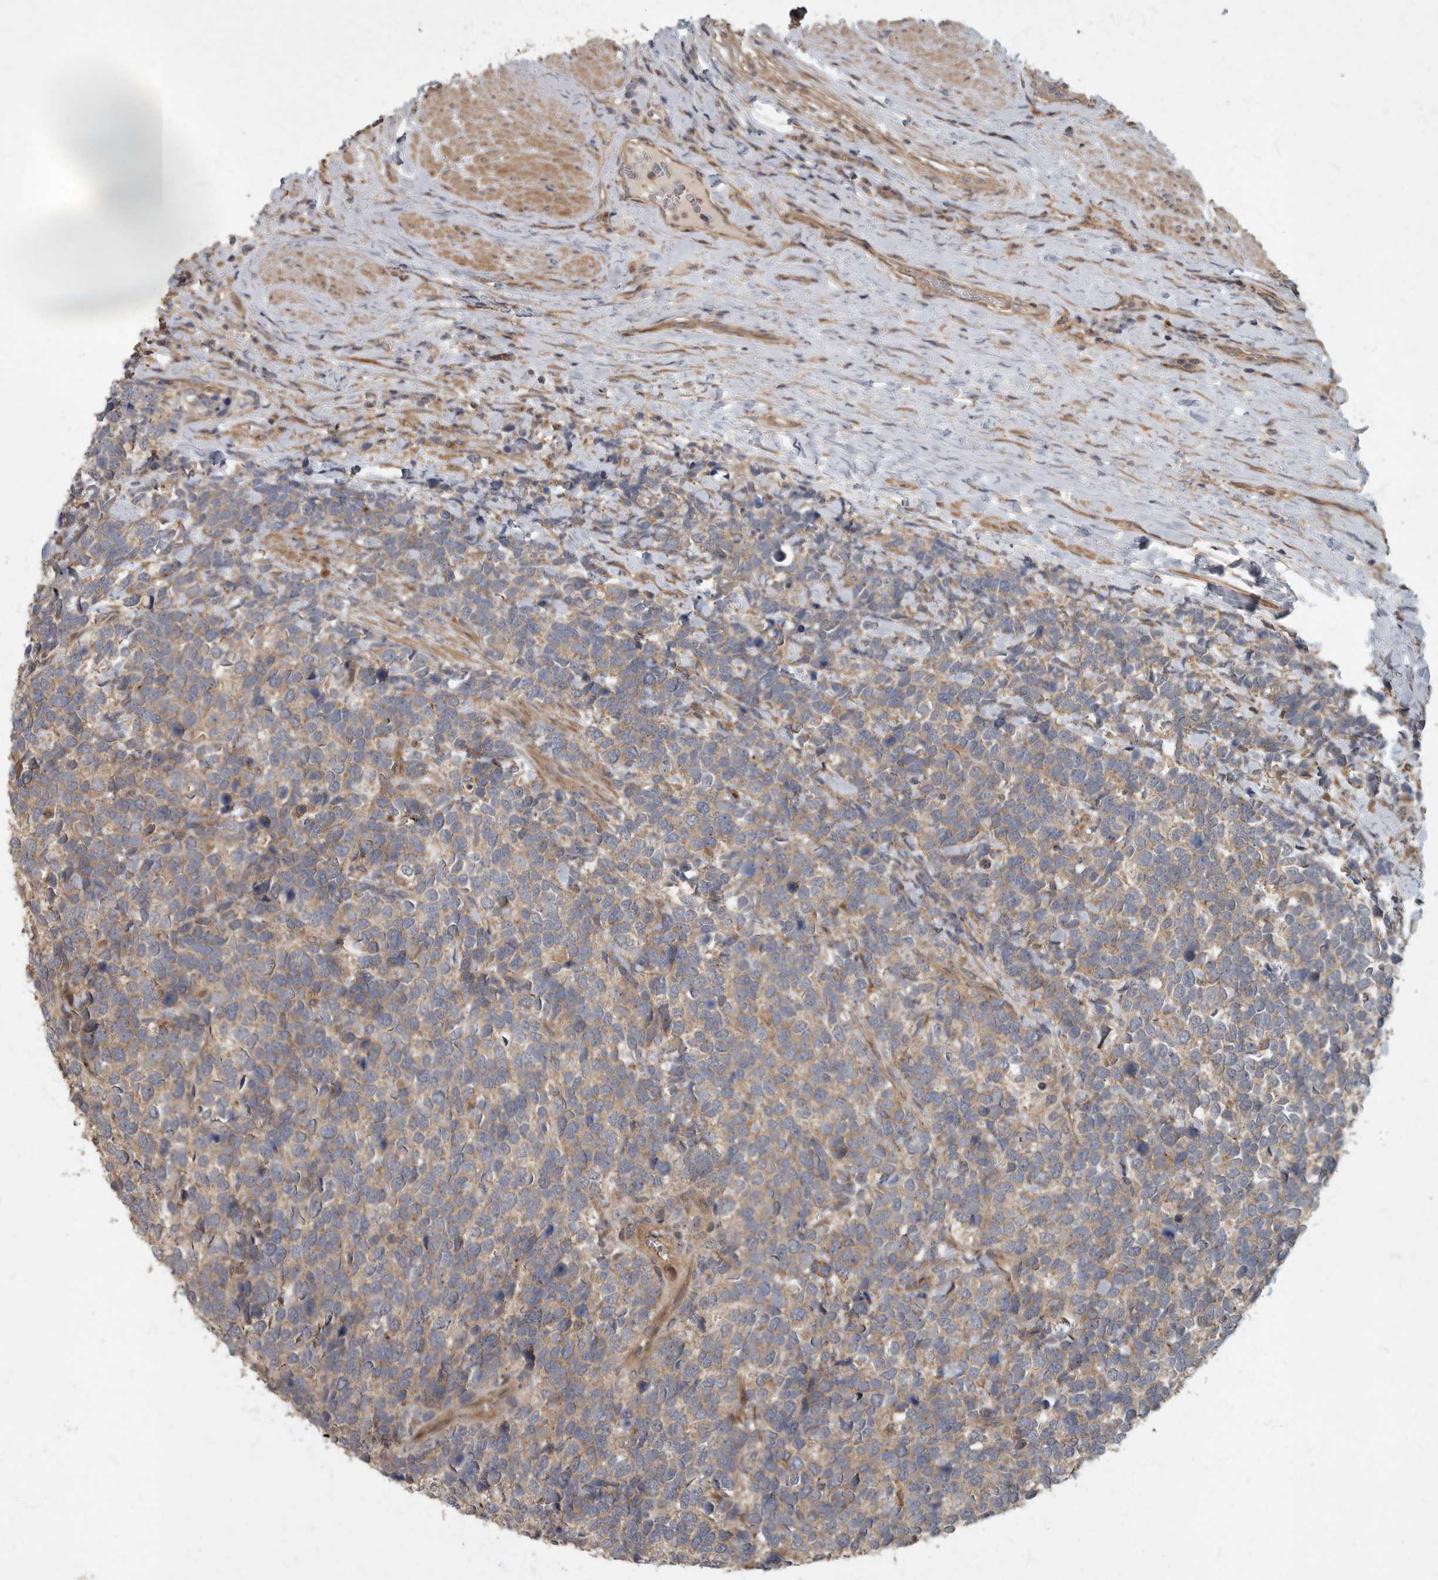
{"staining": {"intensity": "weak", "quantity": ">75%", "location": "cytoplasmic/membranous"}, "tissue": "urothelial cancer", "cell_type": "Tumor cells", "image_type": "cancer", "snomed": [{"axis": "morphology", "description": "Urothelial carcinoma, High grade"}, {"axis": "topography", "description": "Urinary bladder"}], "caption": "This is an image of IHC staining of high-grade urothelial carcinoma, which shows weak positivity in the cytoplasmic/membranous of tumor cells.", "gene": "IQCK", "patient": {"sex": "female", "age": 82}}